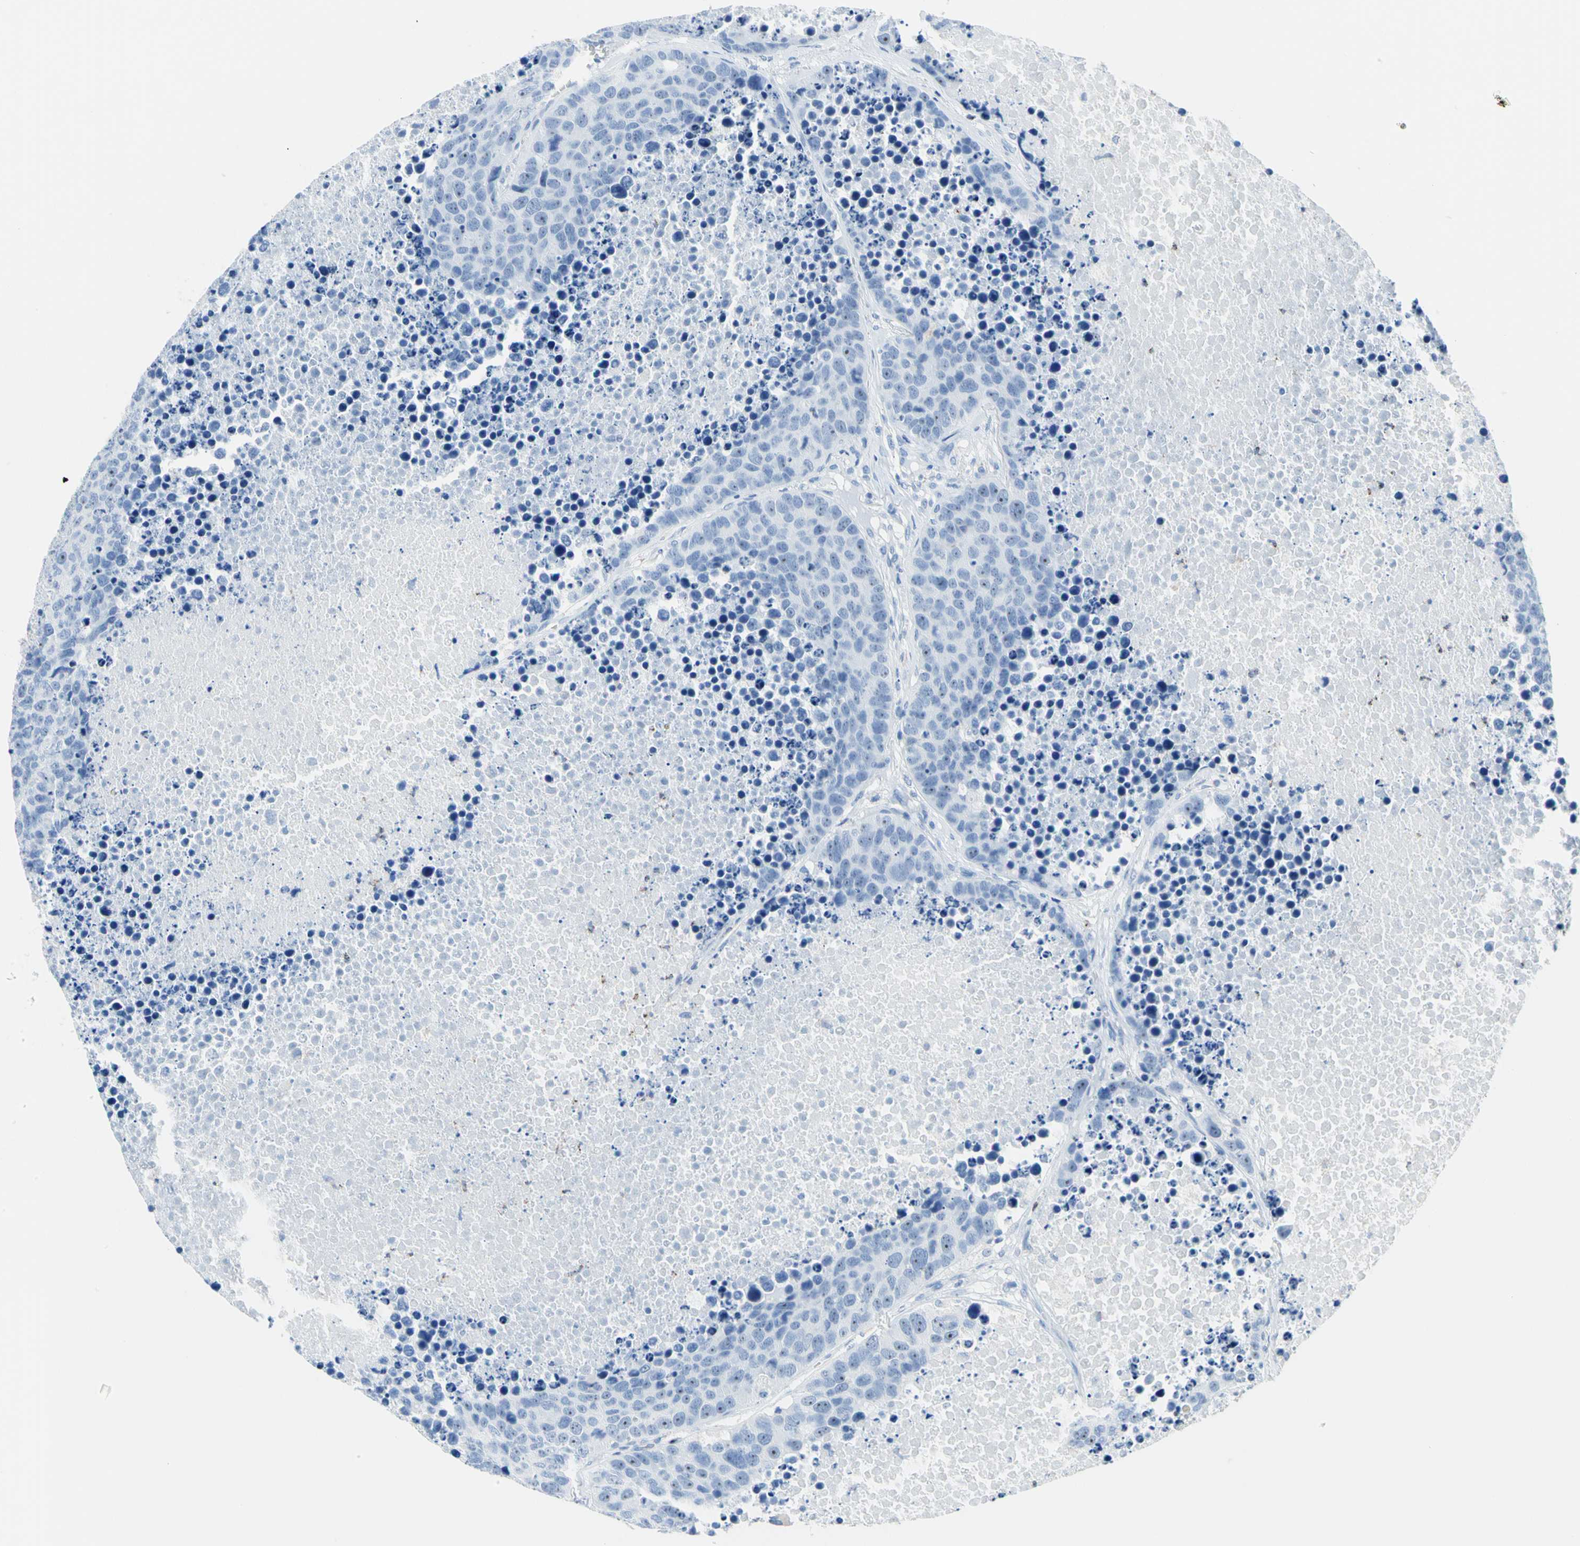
{"staining": {"intensity": "negative", "quantity": "none", "location": "none"}, "tissue": "carcinoid", "cell_type": "Tumor cells", "image_type": "cancer", "snomed": [{"axis": "morphology", "description": "Carcinoid, malignant, NOS"}, {"axis": "topography", "description": "Lung"}], "caption": "Immunohistochemistry (IHC) micrograph of carcinoid stained for a protein (brown), which exhibits no staining in tumor cells.", "gene": "CYSLTR1", "patient": {"sex": "male", "age": 60}}